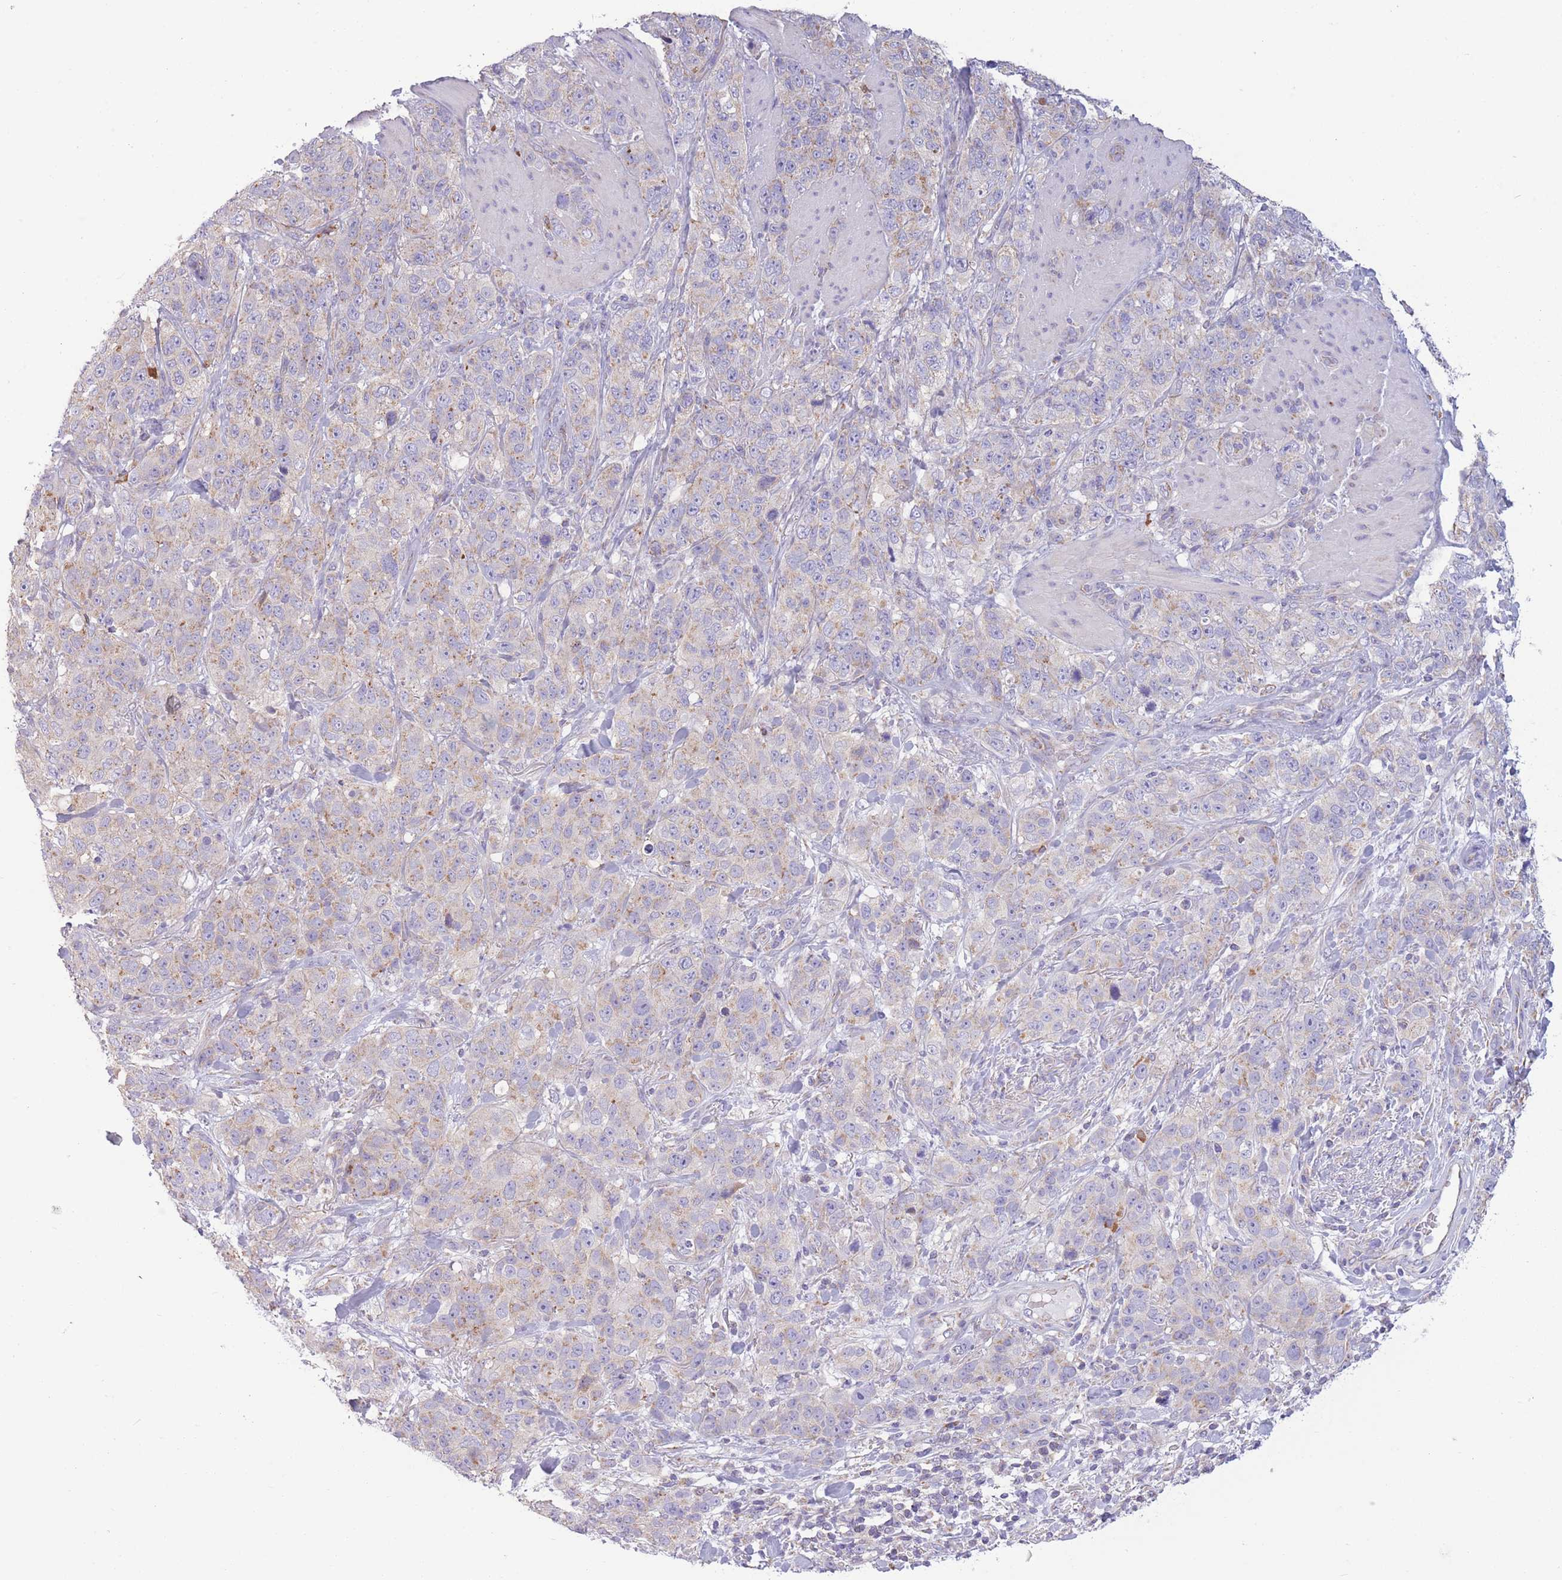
{"staining": {"intensity": "weak", "quantity": "<25%", "location": "cytoplasmic/membranous"}, "tissue": "stomach cancer", "cell_type": "Tumor cells", "image_type": "cancer", "snomed": [{"axis": "morphology", "description": "Adenocarcinoma, NOS"}, {"axis": "topography", "description": "Stomach"}], "caption": "Stomach cancer (adenocarcinoma) stained for a protein using IHC shows no staining tumor cells.", "gene": "PDHA1", "patient": {"sex": "male", "age": 48}}